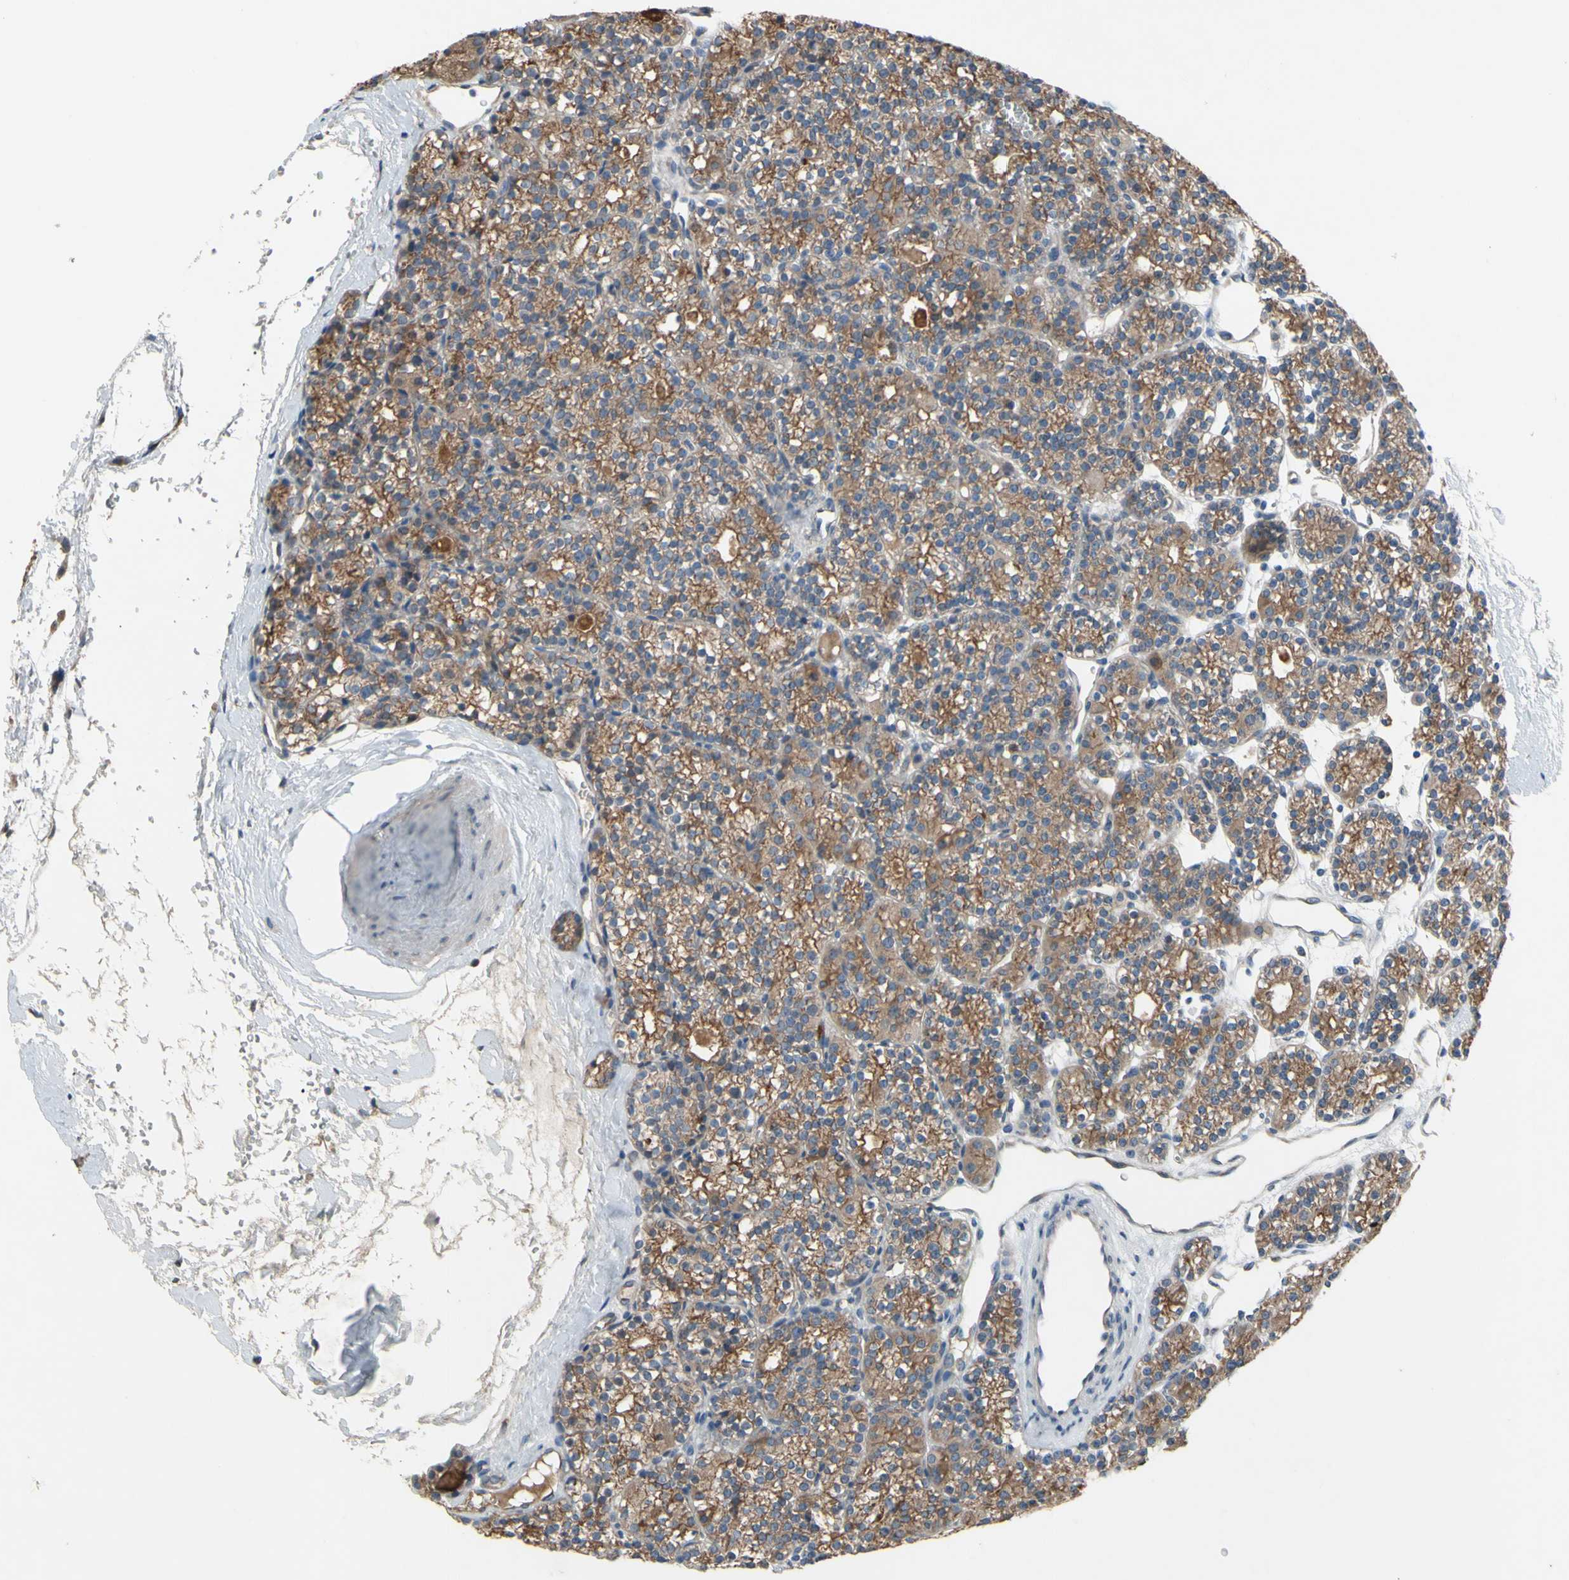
{"staining": {"intensity": "moderate", "quantity": ">75%", "location": "cytoplasmic/membranous"}, "tissue": "parathyroid gland", "cell_type": "Glandular cells", "image_type": "normal", "snomed": [{"axis": "morphology", "description": "Normal tissue, NOS"}, {"axis": "topography", "description": "Parathyroid gland"}], "caption": "DAB (3,3'-diaminobenzidine) immunohistochemical staining of unremarkable parathyroid gland reveals moderate cytoplasmic/membranous protein expression in about >75% of glandular cells.", "gene": "GRAMD2B", "patient": {"sex": "female", "age": 64}}